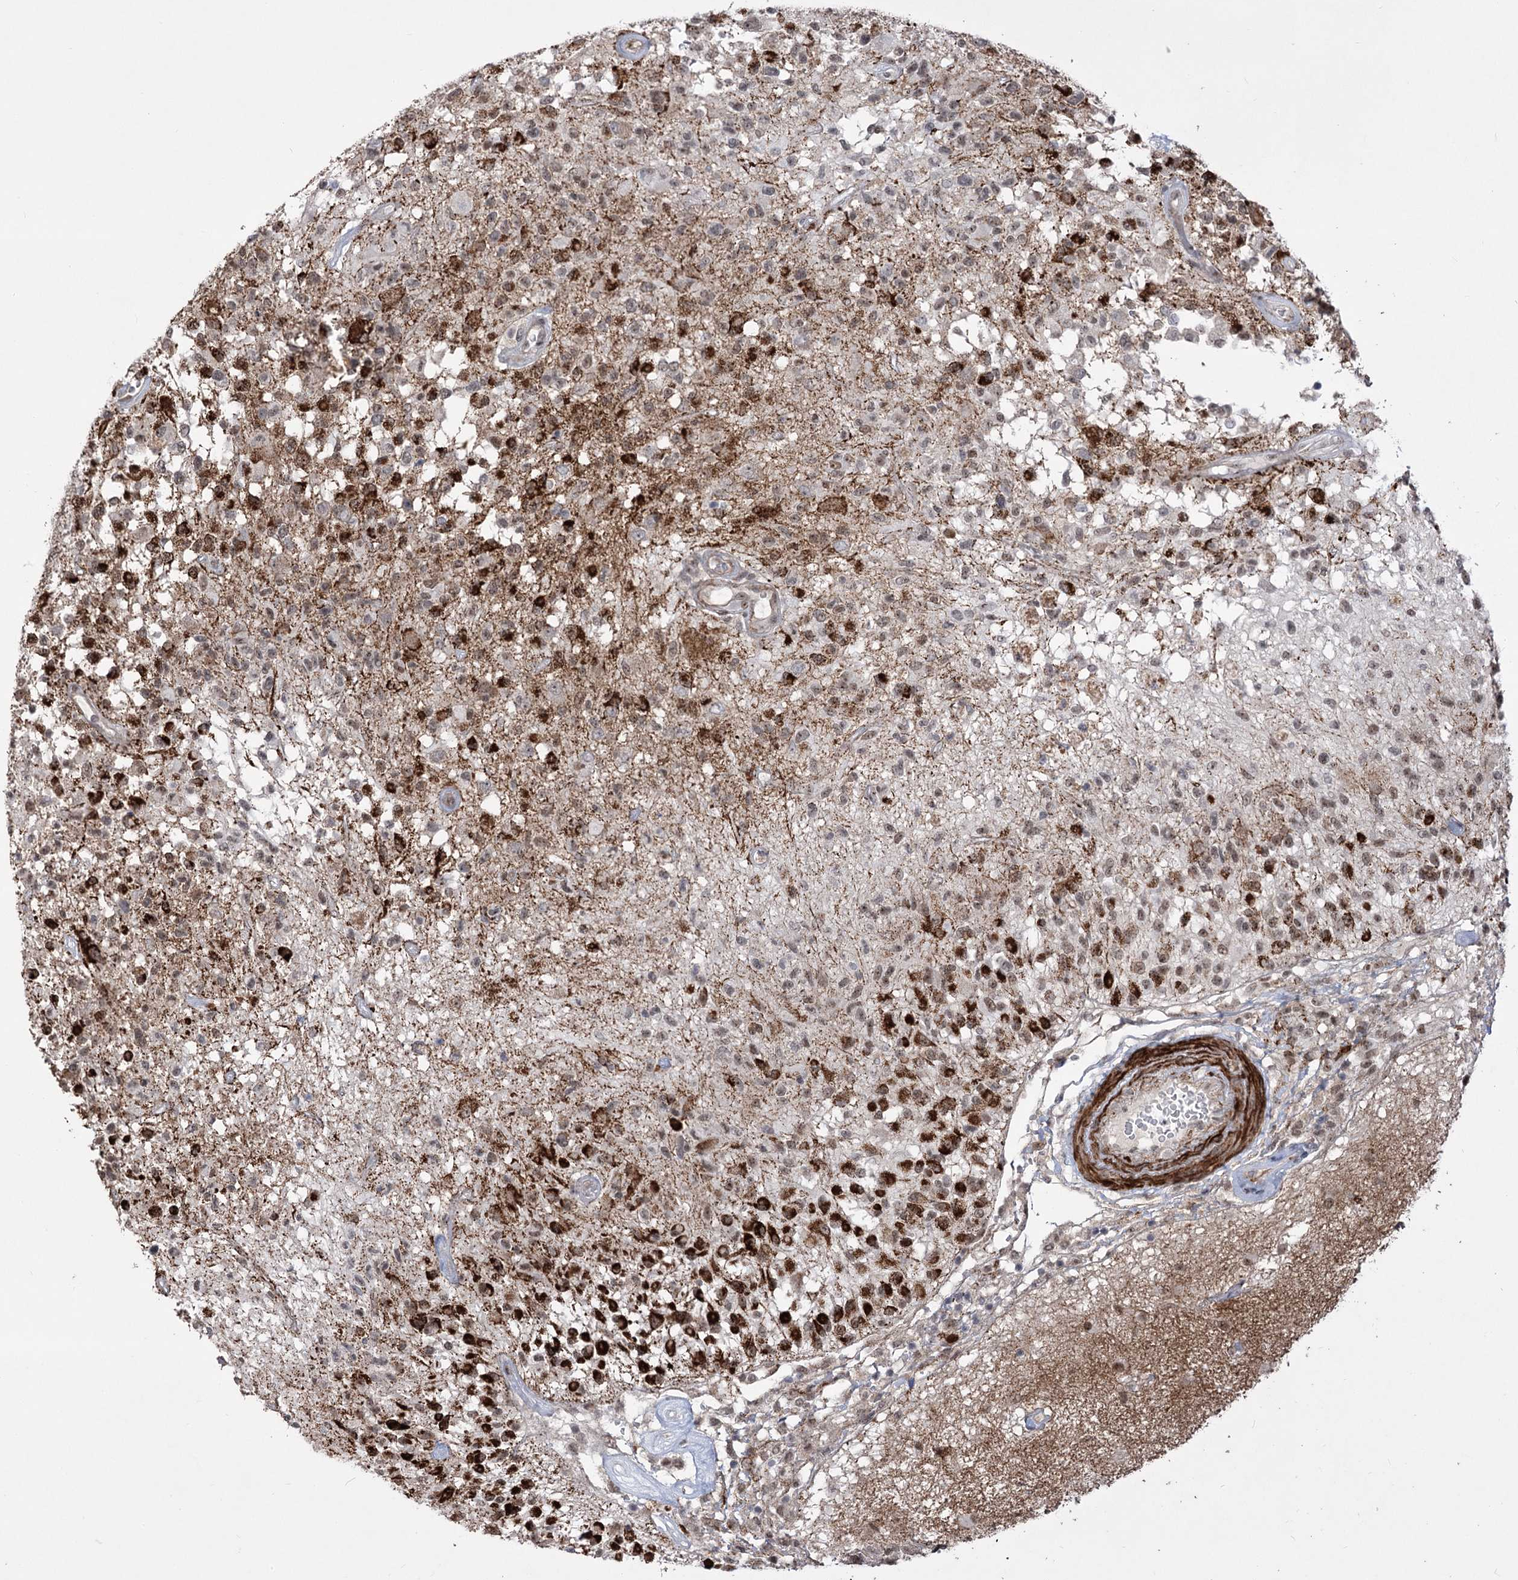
{"staining": {"intensity": "strong", "quantity": "25%-75%", "location": "cytoplasmic/membranous,nuclear"}, "tissue": "glioma", "cell_type": "Tumor cells", "image_type": "cancer", "snomed": [{"axis": "morphology", "description": "Glioma, malignant, High grade"}, {"axis": "morphology", "description": "Glioblastoma, NOS"}, {"axis": "topography", "description": "Brain"}], "caption": "Protein staining of glioblastoma tissue displays strong cytoplasmic/membranous and nuclear staining in about 25%-75% of tumor cells. (DAB (3,3'-diaminobenzidine) = brown stain, brightfield microscopy at high magnification).", "gene": "ZSCAN23", "patient": {"sex": "male", "age": 60}}